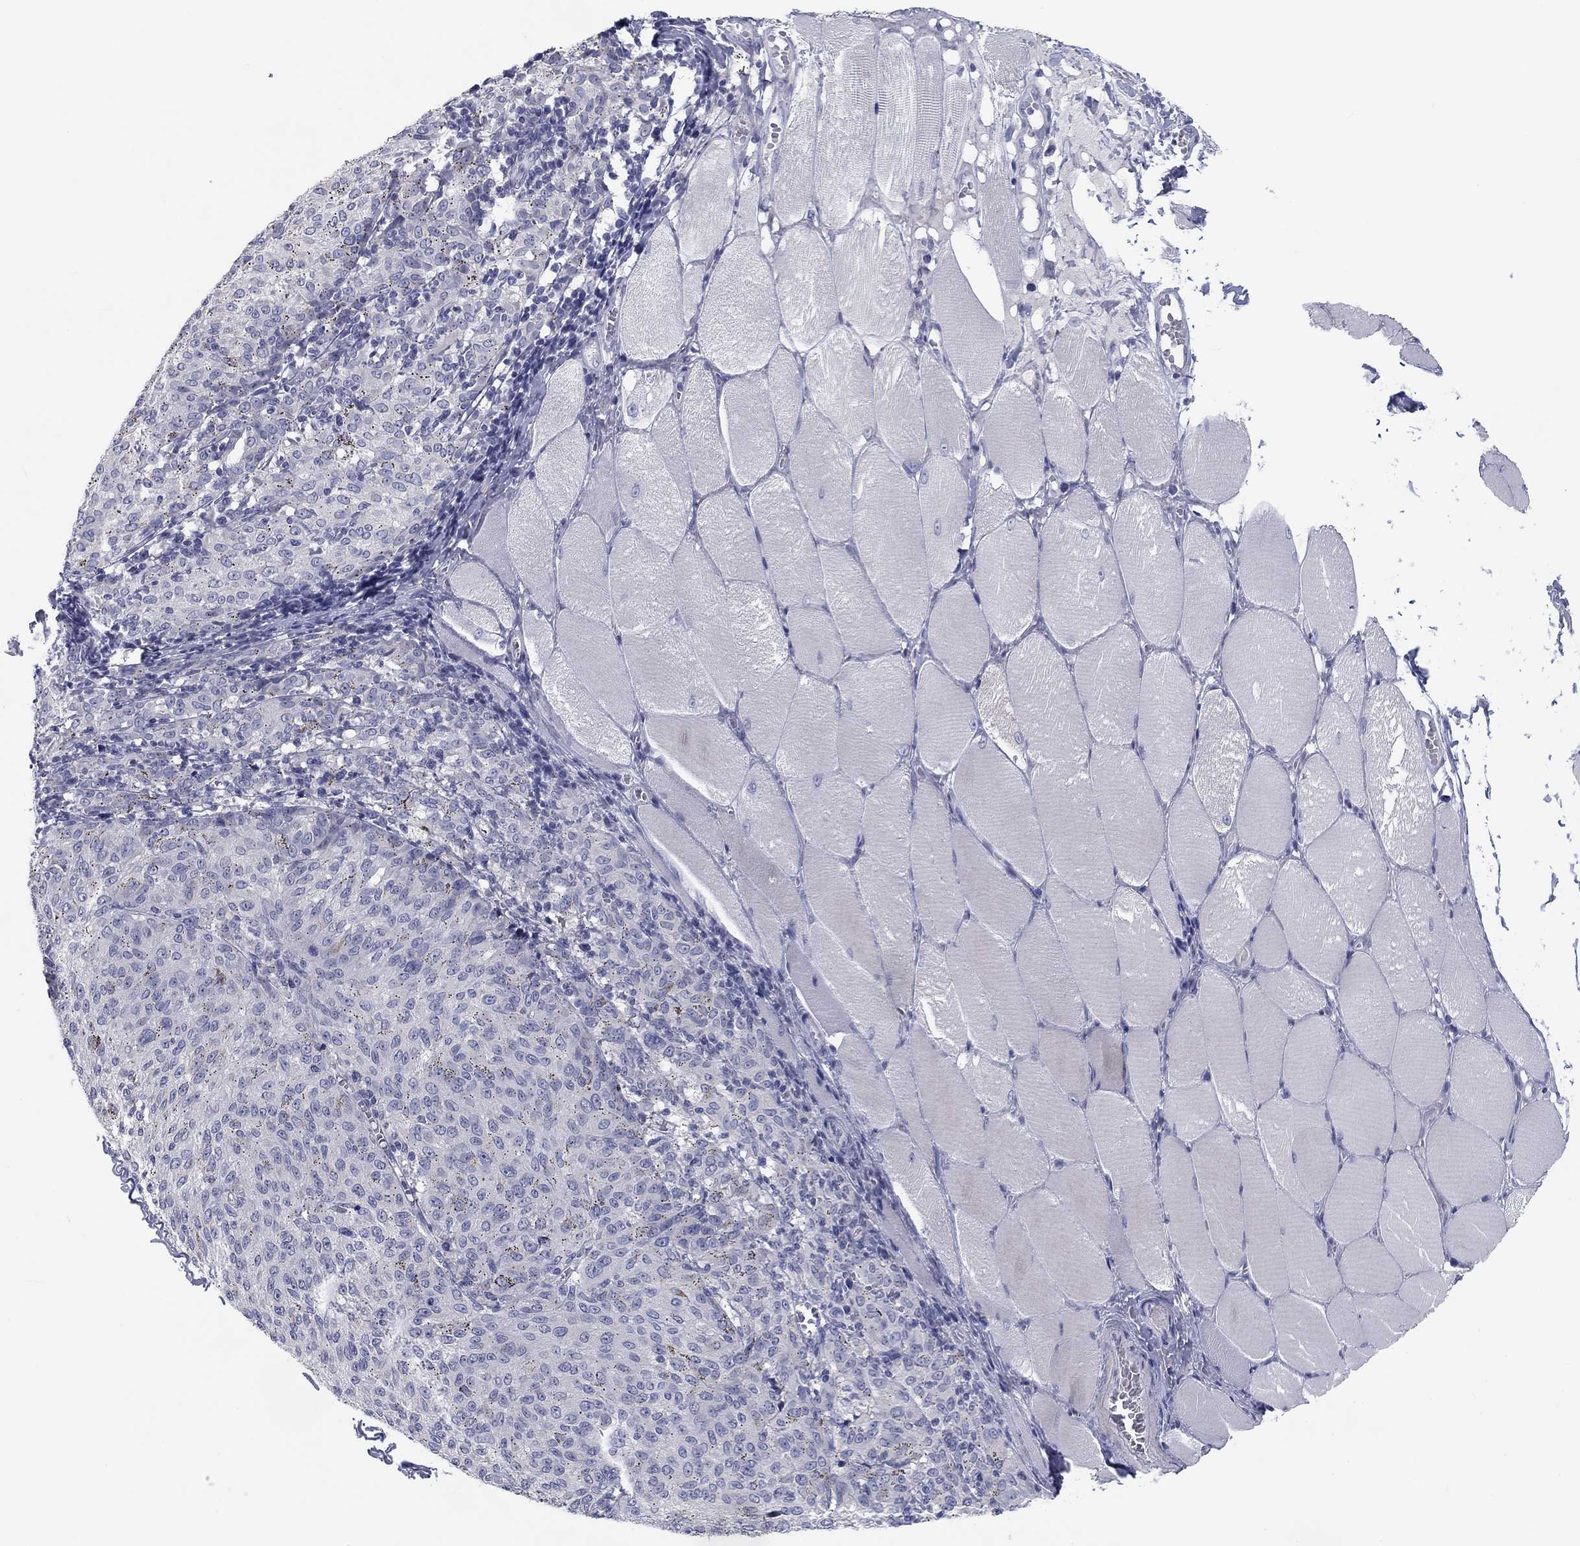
{"staining": {"intensity": "moderate", "quantity": "<25%", "location": "cytoplasmic/membranous"}, "tissue": "melanoma", "cell_type": "Tumor cells", "image_type": "cancer", "snomed": [{"axis": "morphology", "description": "Malignant melanoma, NOS"}, {"axis": "topography", "description": "Skin"}], "caption": "Protein analysis of malignant melanoma tissue reveals moderate cytoplasmic/membranous staining in about <25% of tumor cells.", "gene": "CALB1", "patient": {"sex": "female", "age": 72}}